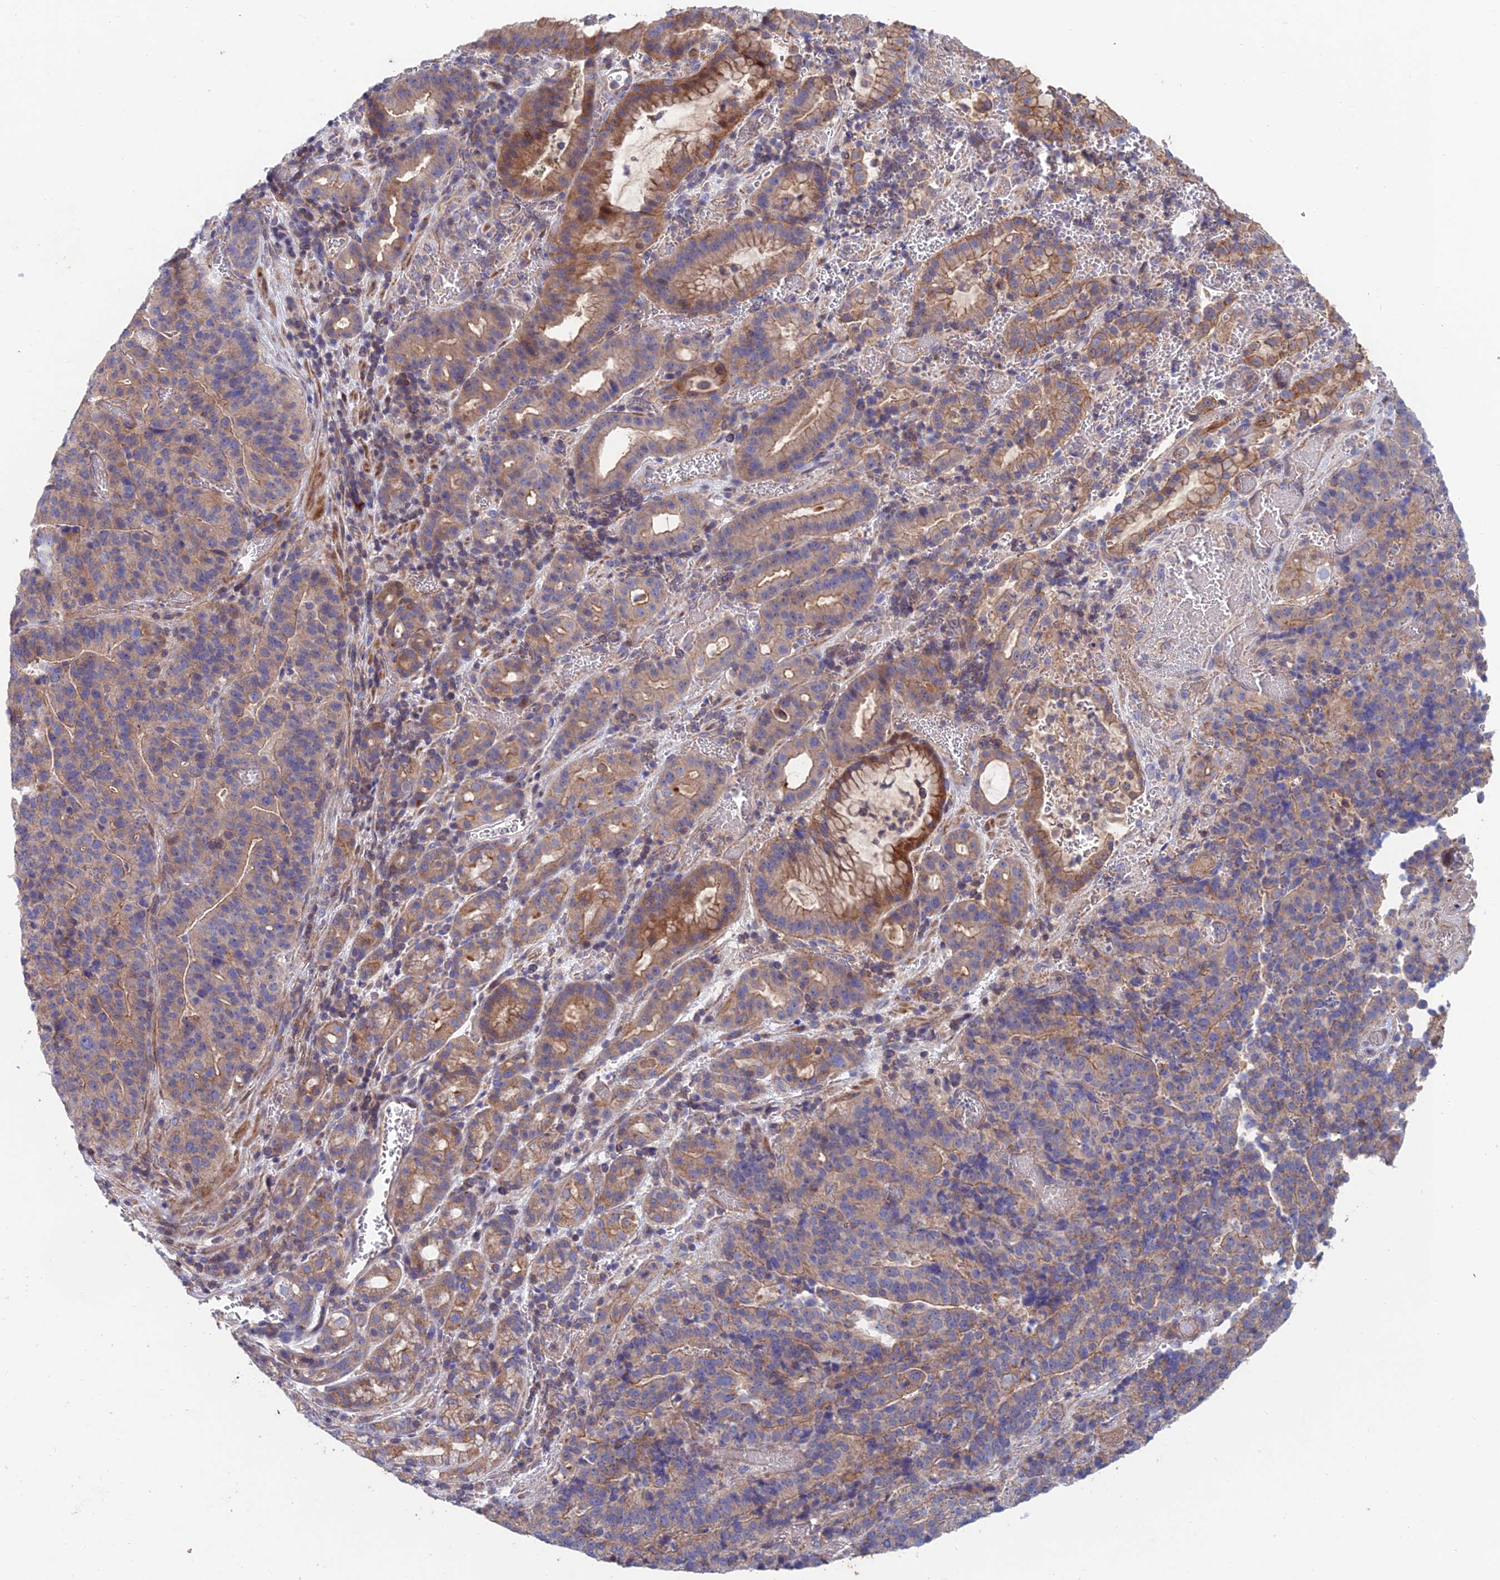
{"staining": {"intensity": "moderate", "quantity": "25%-75%", "location": "cytoplasmic/membranous"}, "tissue": "stomach cancer", "cell_type": "Tumor cells", "image_type": "cancer", "snomed": [{"axis": "morphology", "description": "Adenocarcinoma, NOS"}, {"axis": "topography", "description": "Stomach"}], "caption": "Tumor cells reveal medium levels of moderate cytoplasmic/membranous expression in about 25%-75% of cells in stomach adenocarcinoma.", "gene": "USP37", "patient": {"sex": "male", "age": 48}}